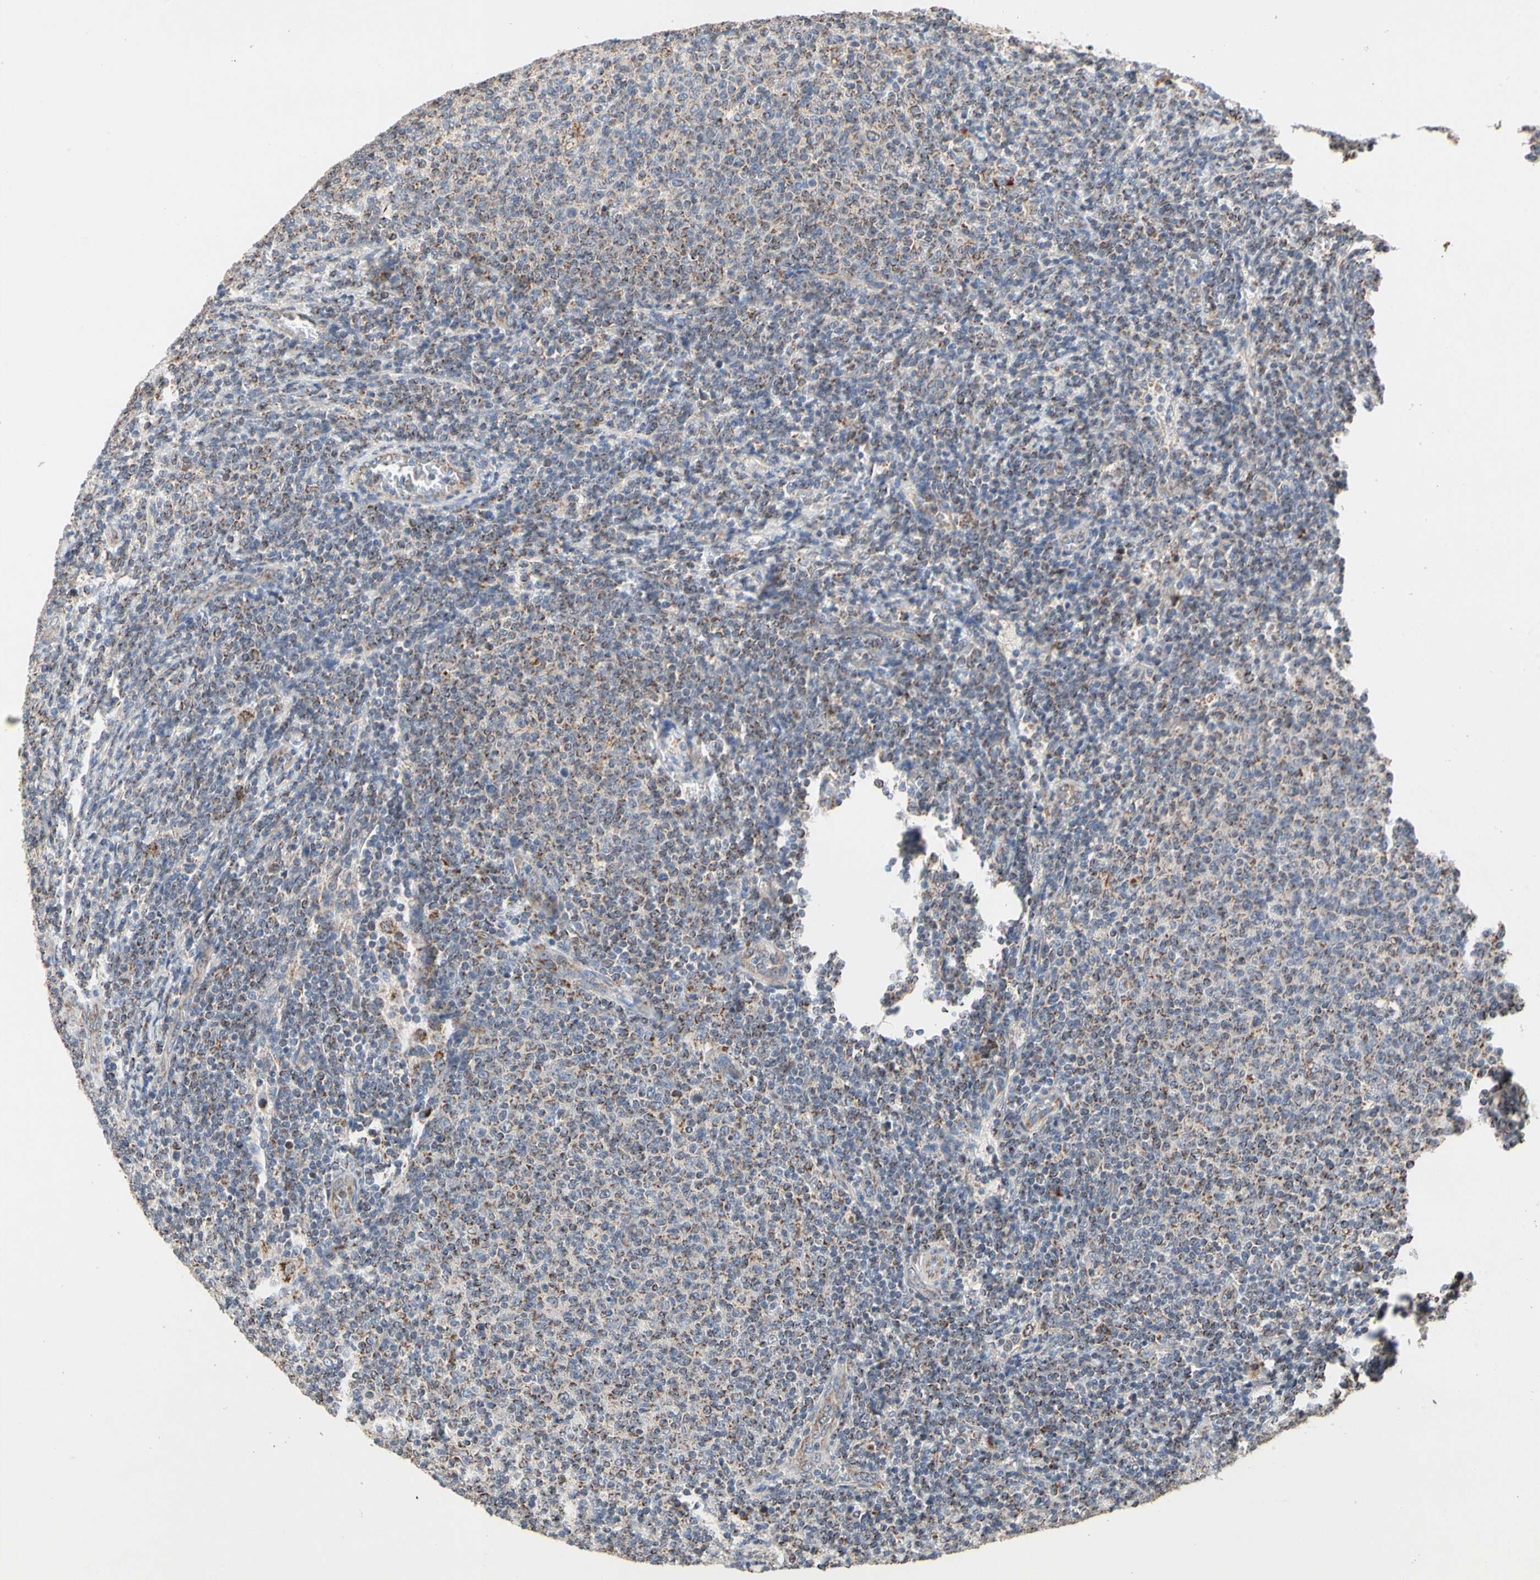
{"staining": {"intensity": "moderate", "quantity": "25%-75%", "location": "cytoplasmic/membranous"}, "tissue": "lymphoma", "cell_type": "Tumor cells", "image_type": "cancer", "snomed": [{"axis": "morphology", "description": "Malignant lymphoma, non-Hodgkin's type, Low grade"}, {"axis": "topography", "description": "Lymph node"}], "caption": "Immunohistochemistry image of lymphoma stained for a protein (brown), which shows medium levels of moderate cytoplasmic/membranous staining in approximately 25%-75% of tumor cells.", "gene": "GPD2", "patient": {"sex": "male", "age": 66}}